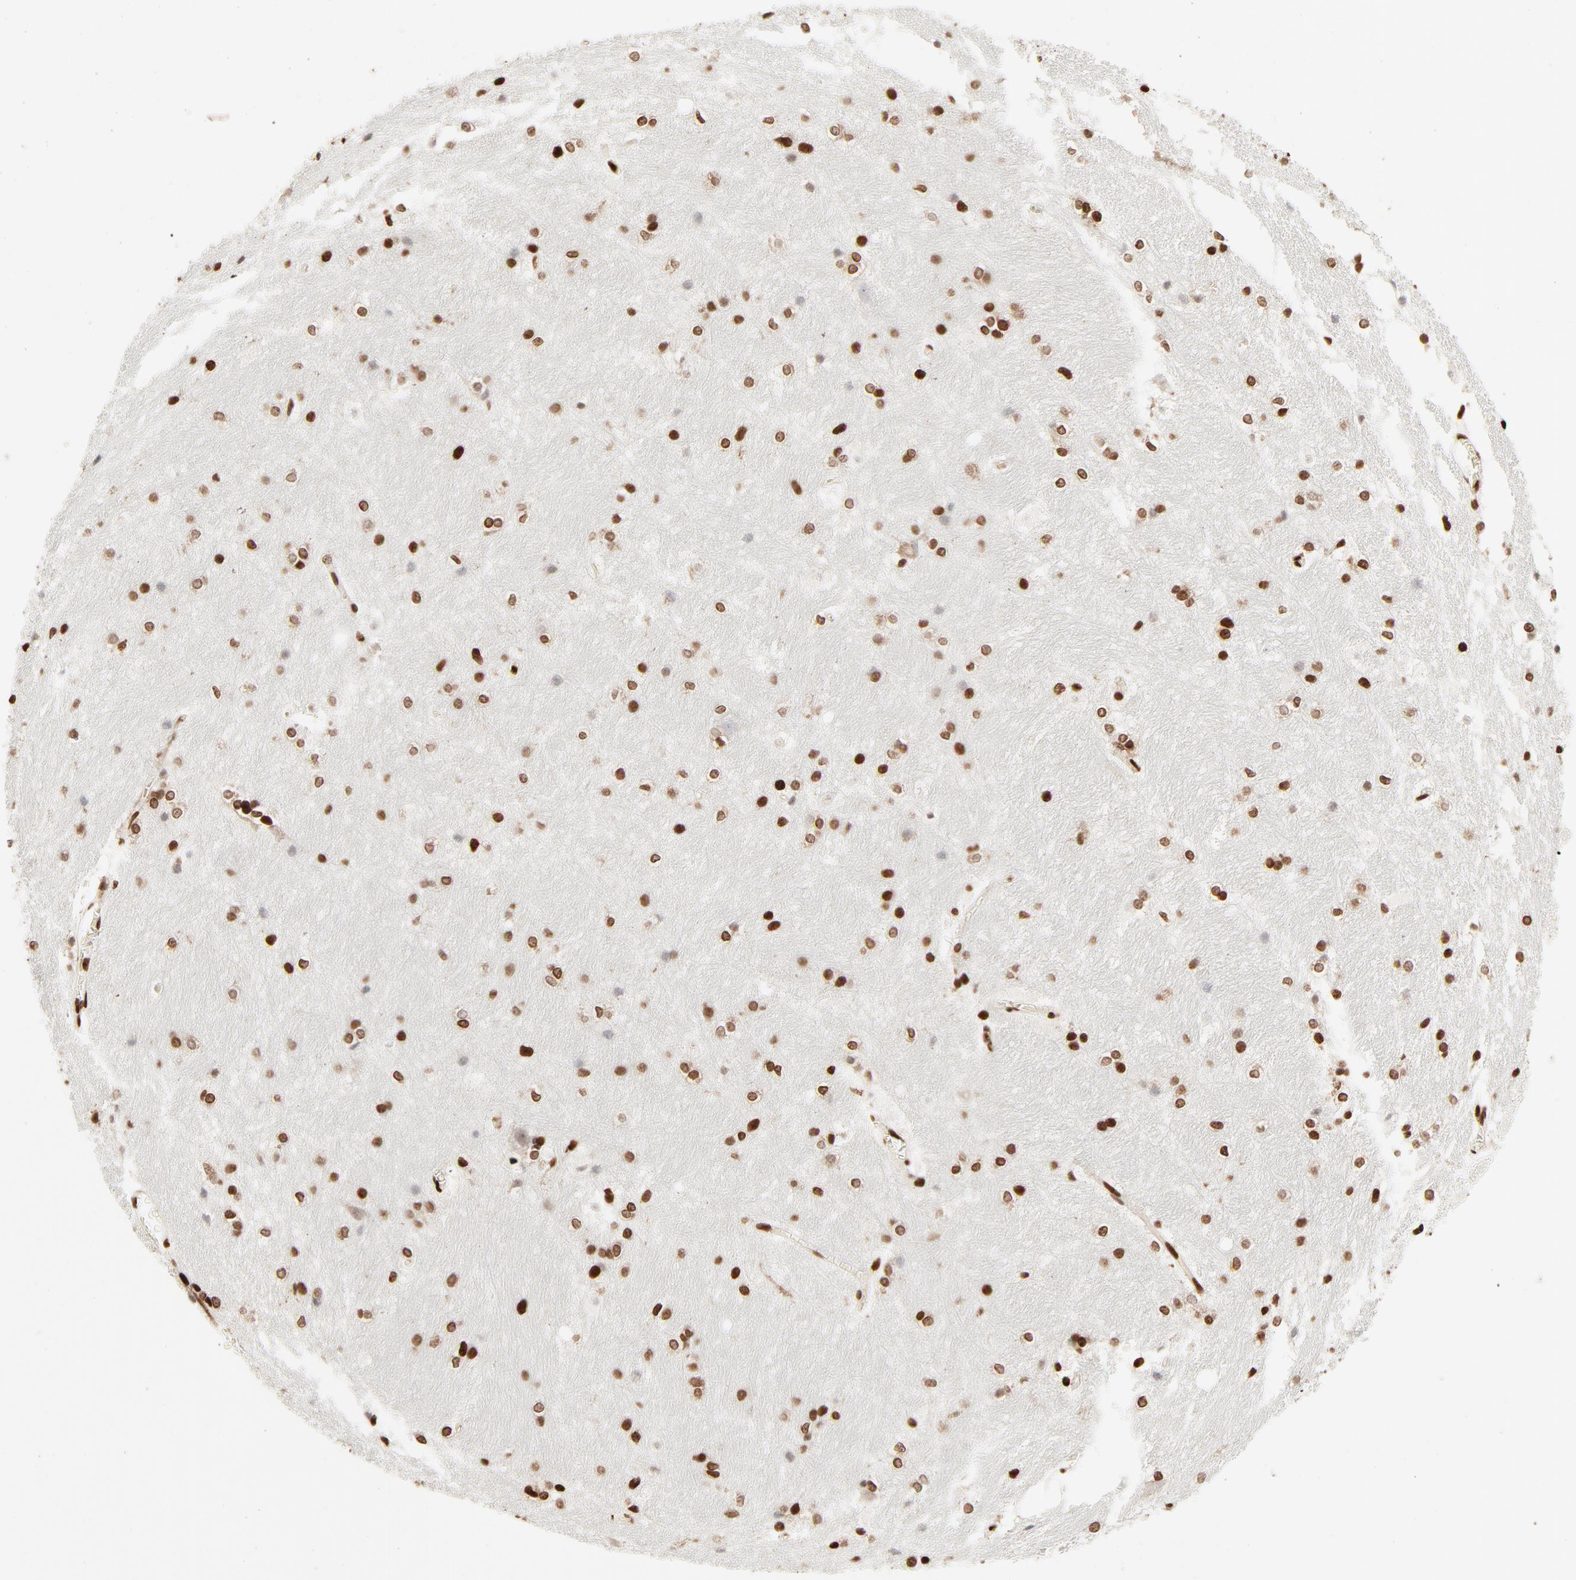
{"staining": {"intensity": "strong", "quantity": ">75%", "location": "nuclear"}, "tissue": "hippocampus", "cell_type": "Glial cells", "image_type": "normal", "snomed": [{"axis": "morphology", "description": "Normal tissue, NOS"}, {"axis": "topography", "description": "Hippocampus"}], "caption": "A high amount of strong nuclear positivity is seen in approximately >75% of glial cells in benign hippocampus.", "gene": "HMGB1", "patient": {"sex": "female", "age": 19}}